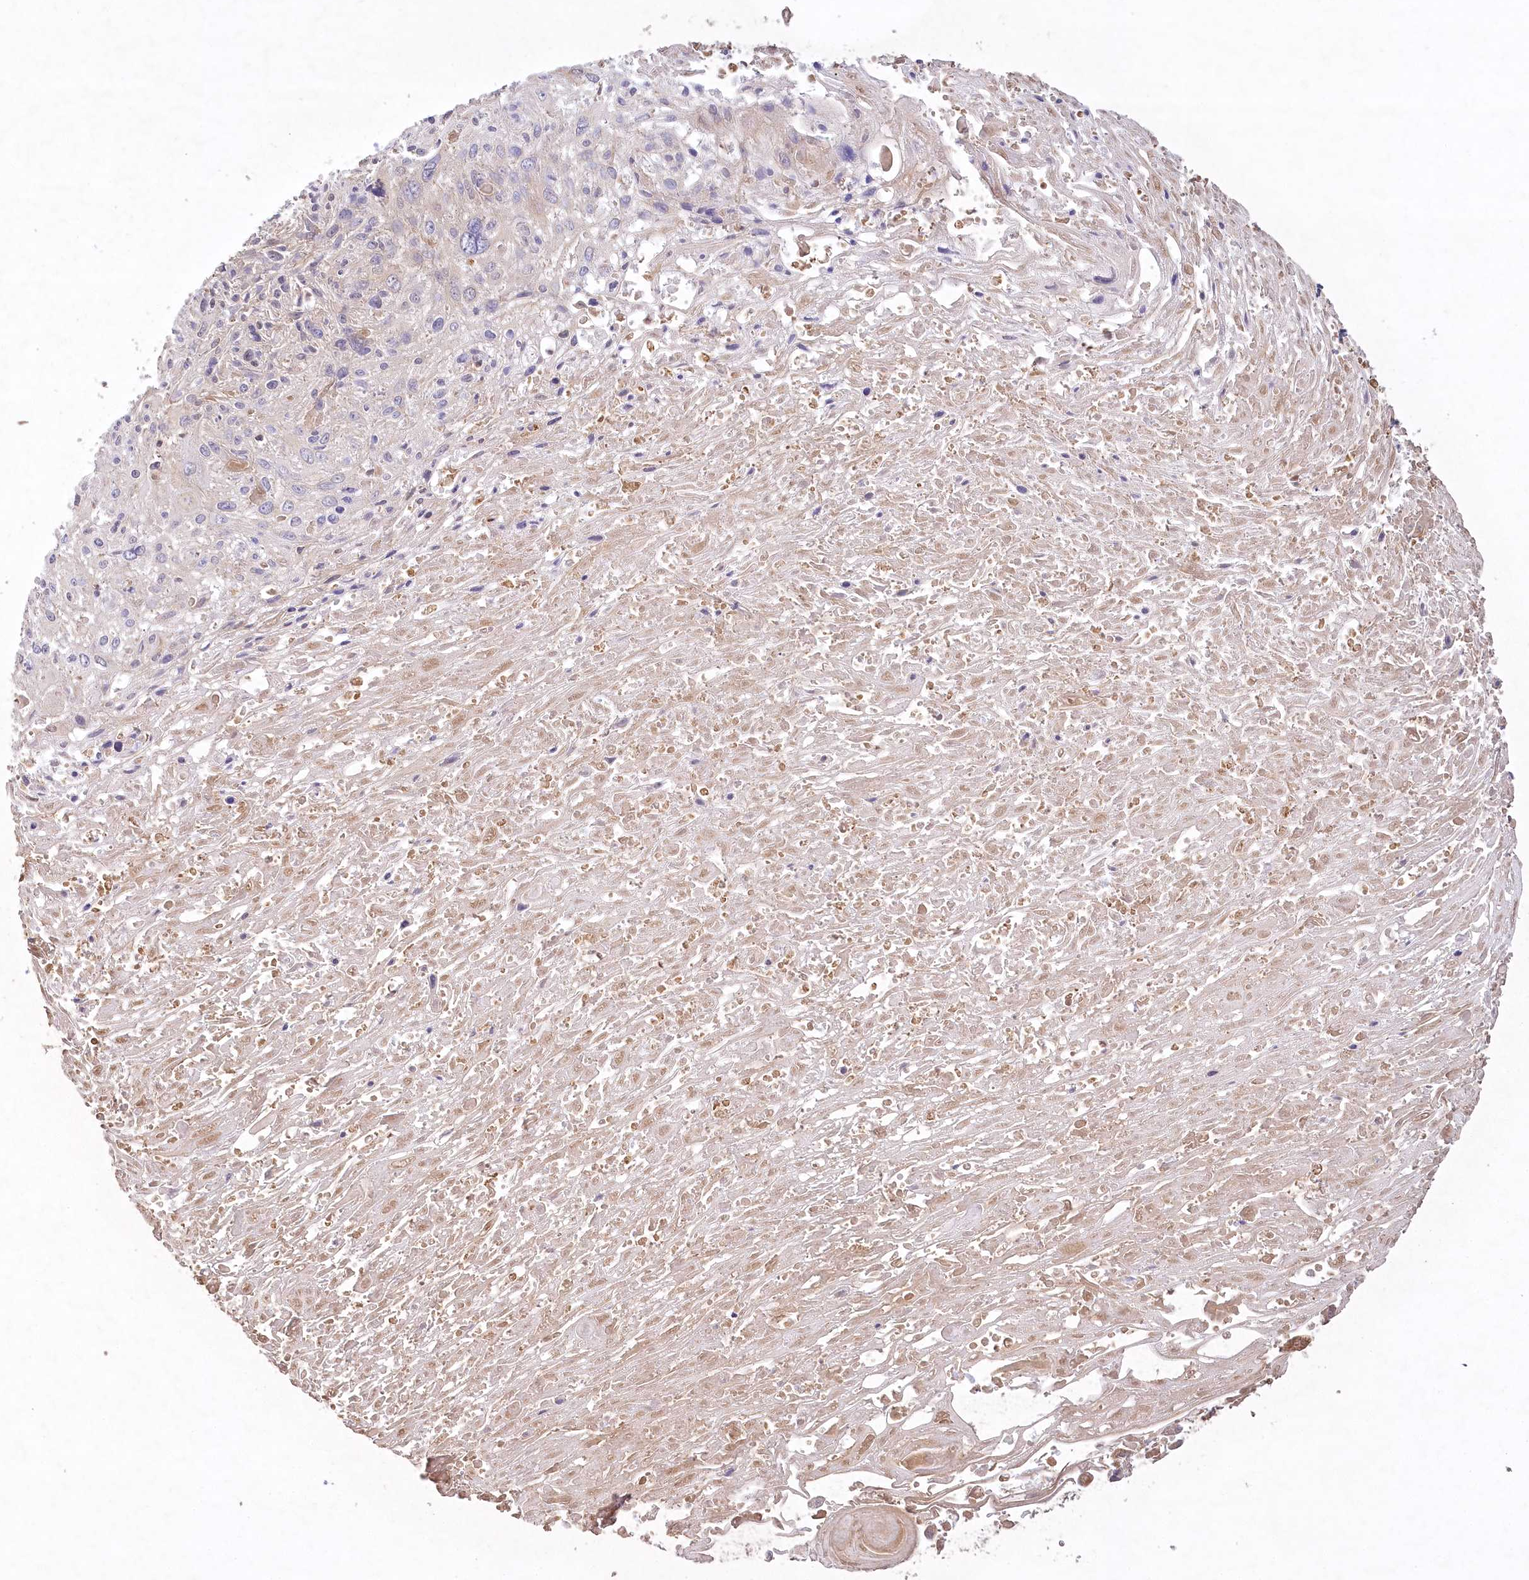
{"staining": {"intensity": "negative", "quantity": "none", "location": "none"}, "tissue": "cervical cancer", "cell_type": "Tumor cells", "image_type": "cancer", "snomed": [{"axis": "morphology", "description": "Squamous cell carcinoma, NOS"}, {"axis": "topography", "description": "Cervix"}], "caption": "An immunohistochemistry photomicrograph of cervical squamous cell carcinoma is shown. There is no staining in tumor cells of cervical squamous cell carcinoma.", "gene": "LSS", "patient": {"sex": "female", "age": 51}}